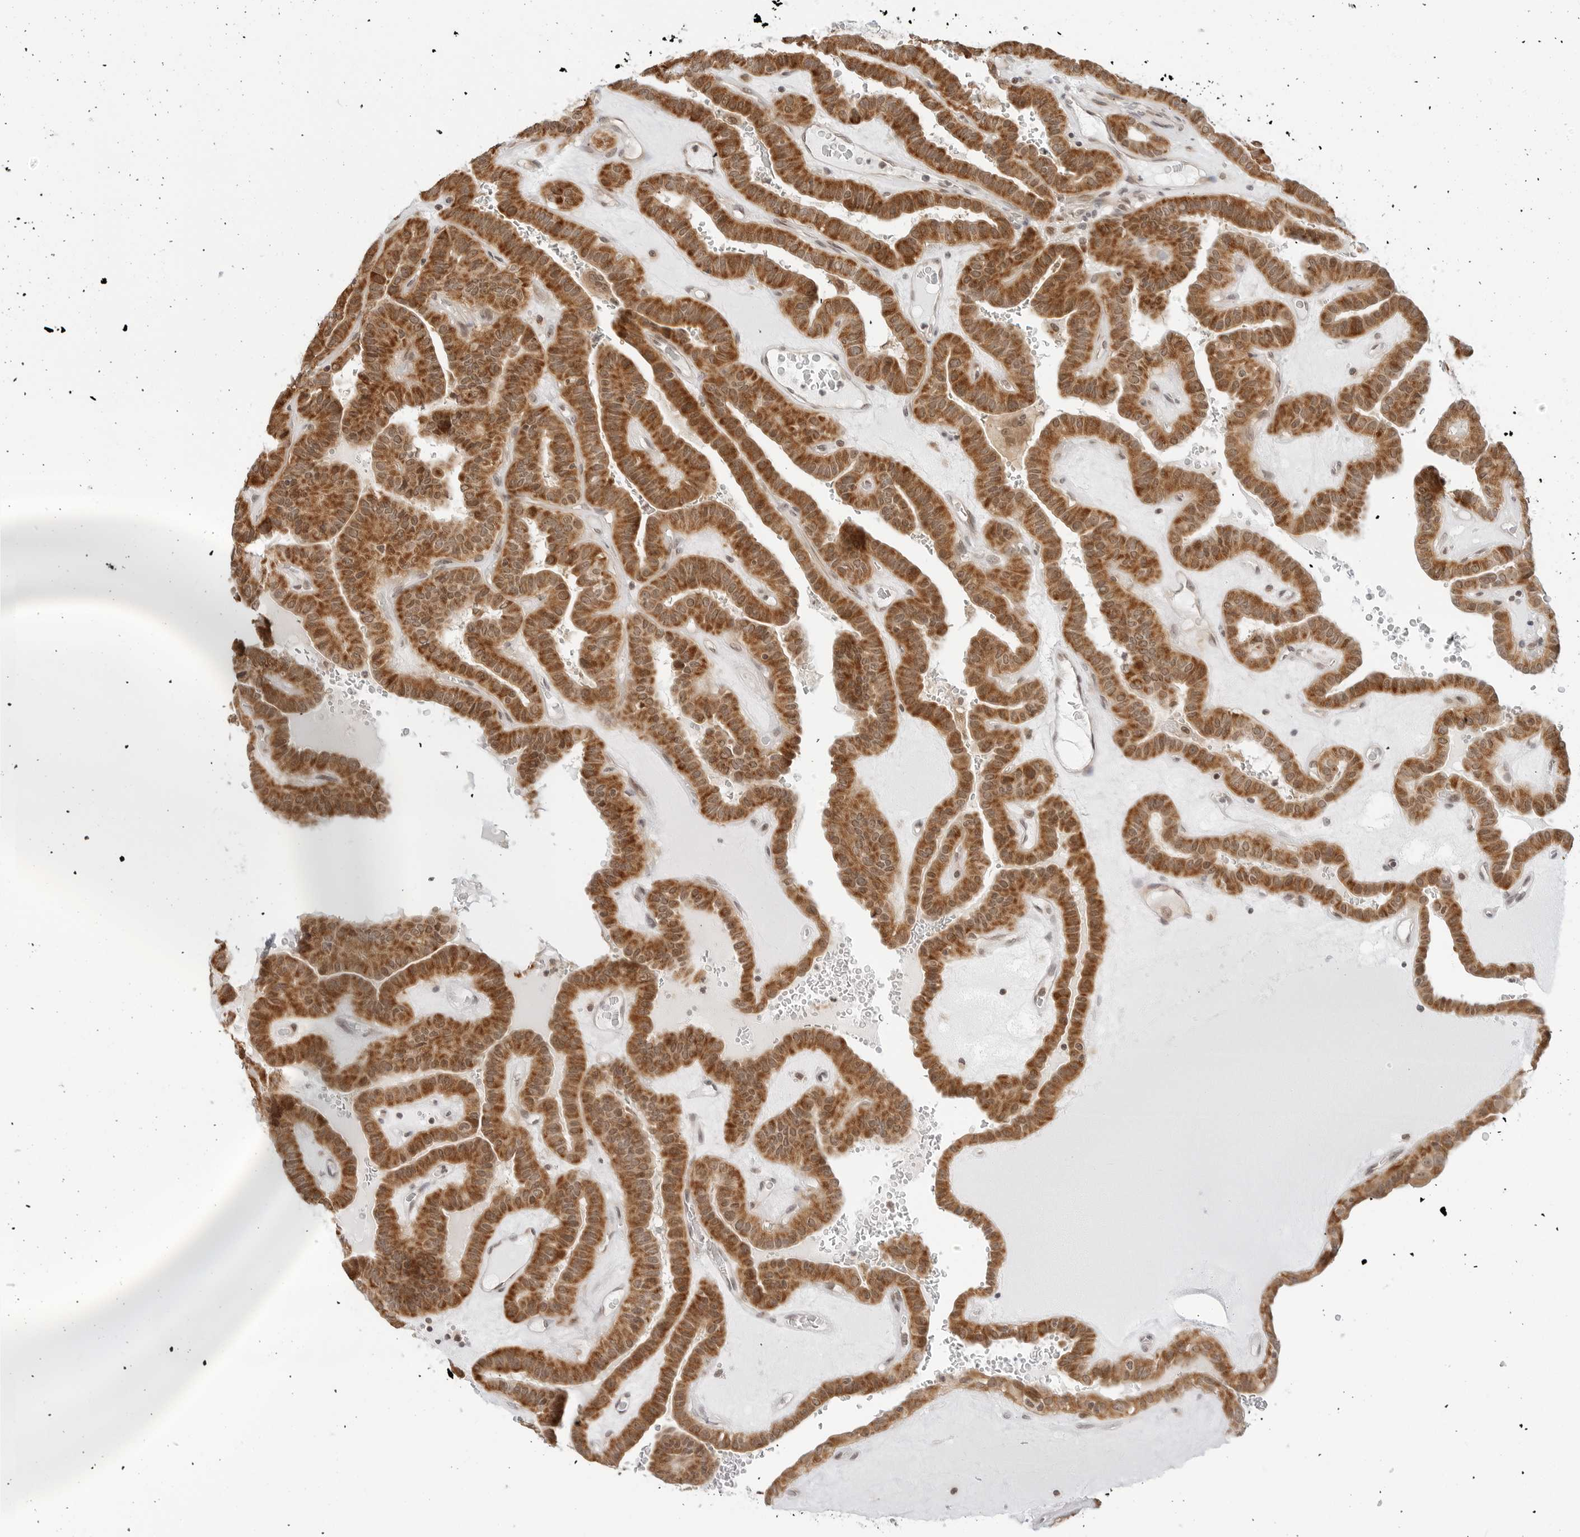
{"staining": {"intensity": "strong", "quantity": ">75%", "location": "cytoplasmic/membranous"}, "tissue": "thyroid cancer", "cell_type": "Tumor cells", "image_type": "cancer", "snomed": [{"axis": "morphology", "description": "Papillary adenocarcinoma, NOS"}, {"axis": "topography", "description": "Thyroid gland"}], "caption": "A brown stain shows strong cytoplasmic/membranous staining of a protein in thyroid cancer (papillary adenocarcinoma) tumor cells. Nuclei are stained in blue.", "gene": "POLR3GL", "patient": {"sex": "male", "age": 77}}